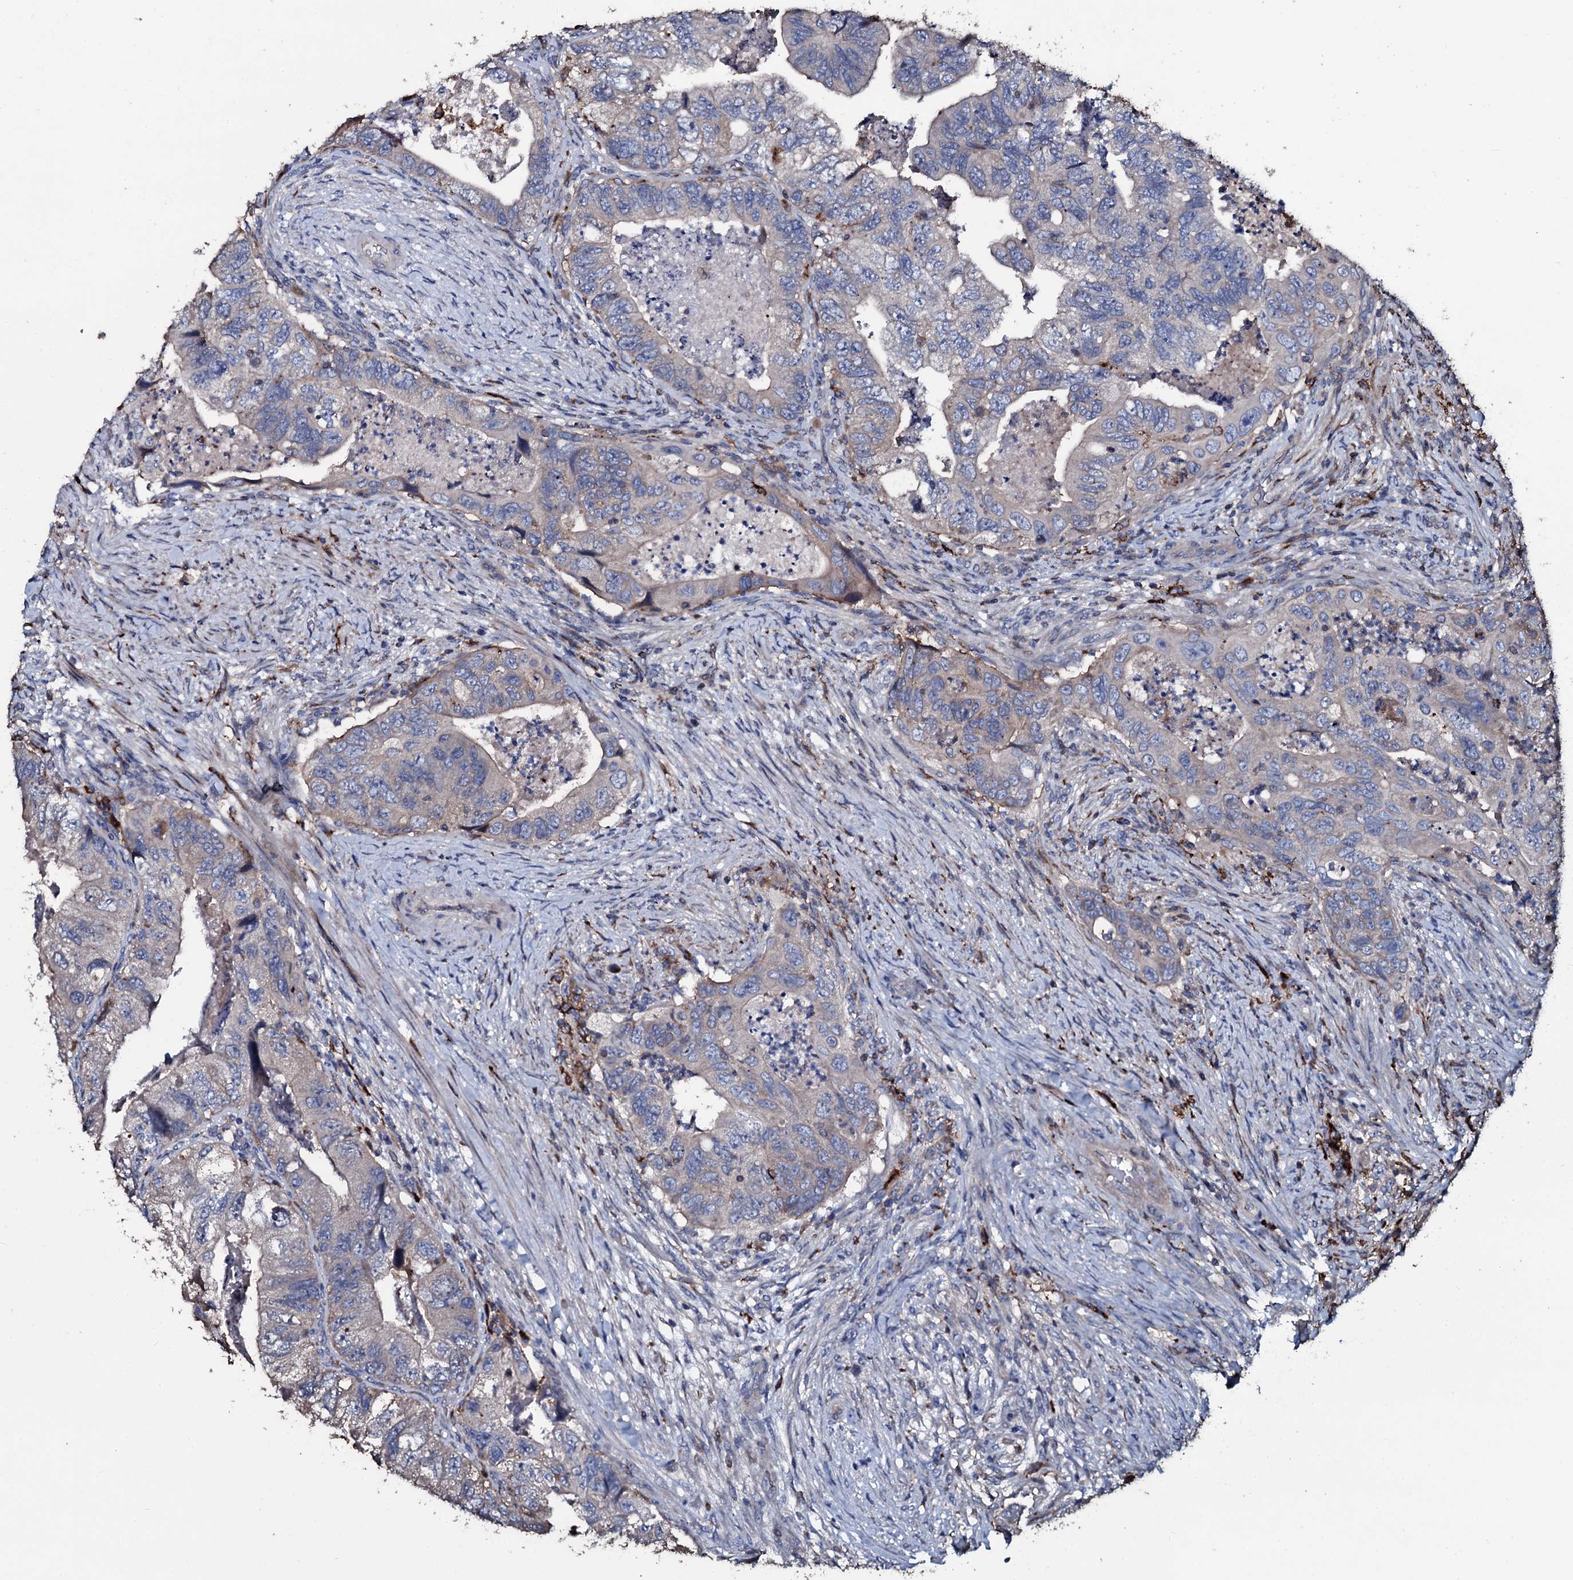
{"staining": {"intensity": "negative", "quantity": "none", "location": "none"}, "tissue": "colorectal cancer", "cell_type": "Tumor cells", "image_type": "cancer", "snomed": [{"axis": "morphology", "description": "Adenocarcinoma, NOS"}, {"axis": "topography", "description": "Rectum"}], "caption": "Tumor cells show no significant expression in adenocarcinoma (colorectal).", "gene": "TPGS2", "patient": {"sex": "male", "age": 63}}